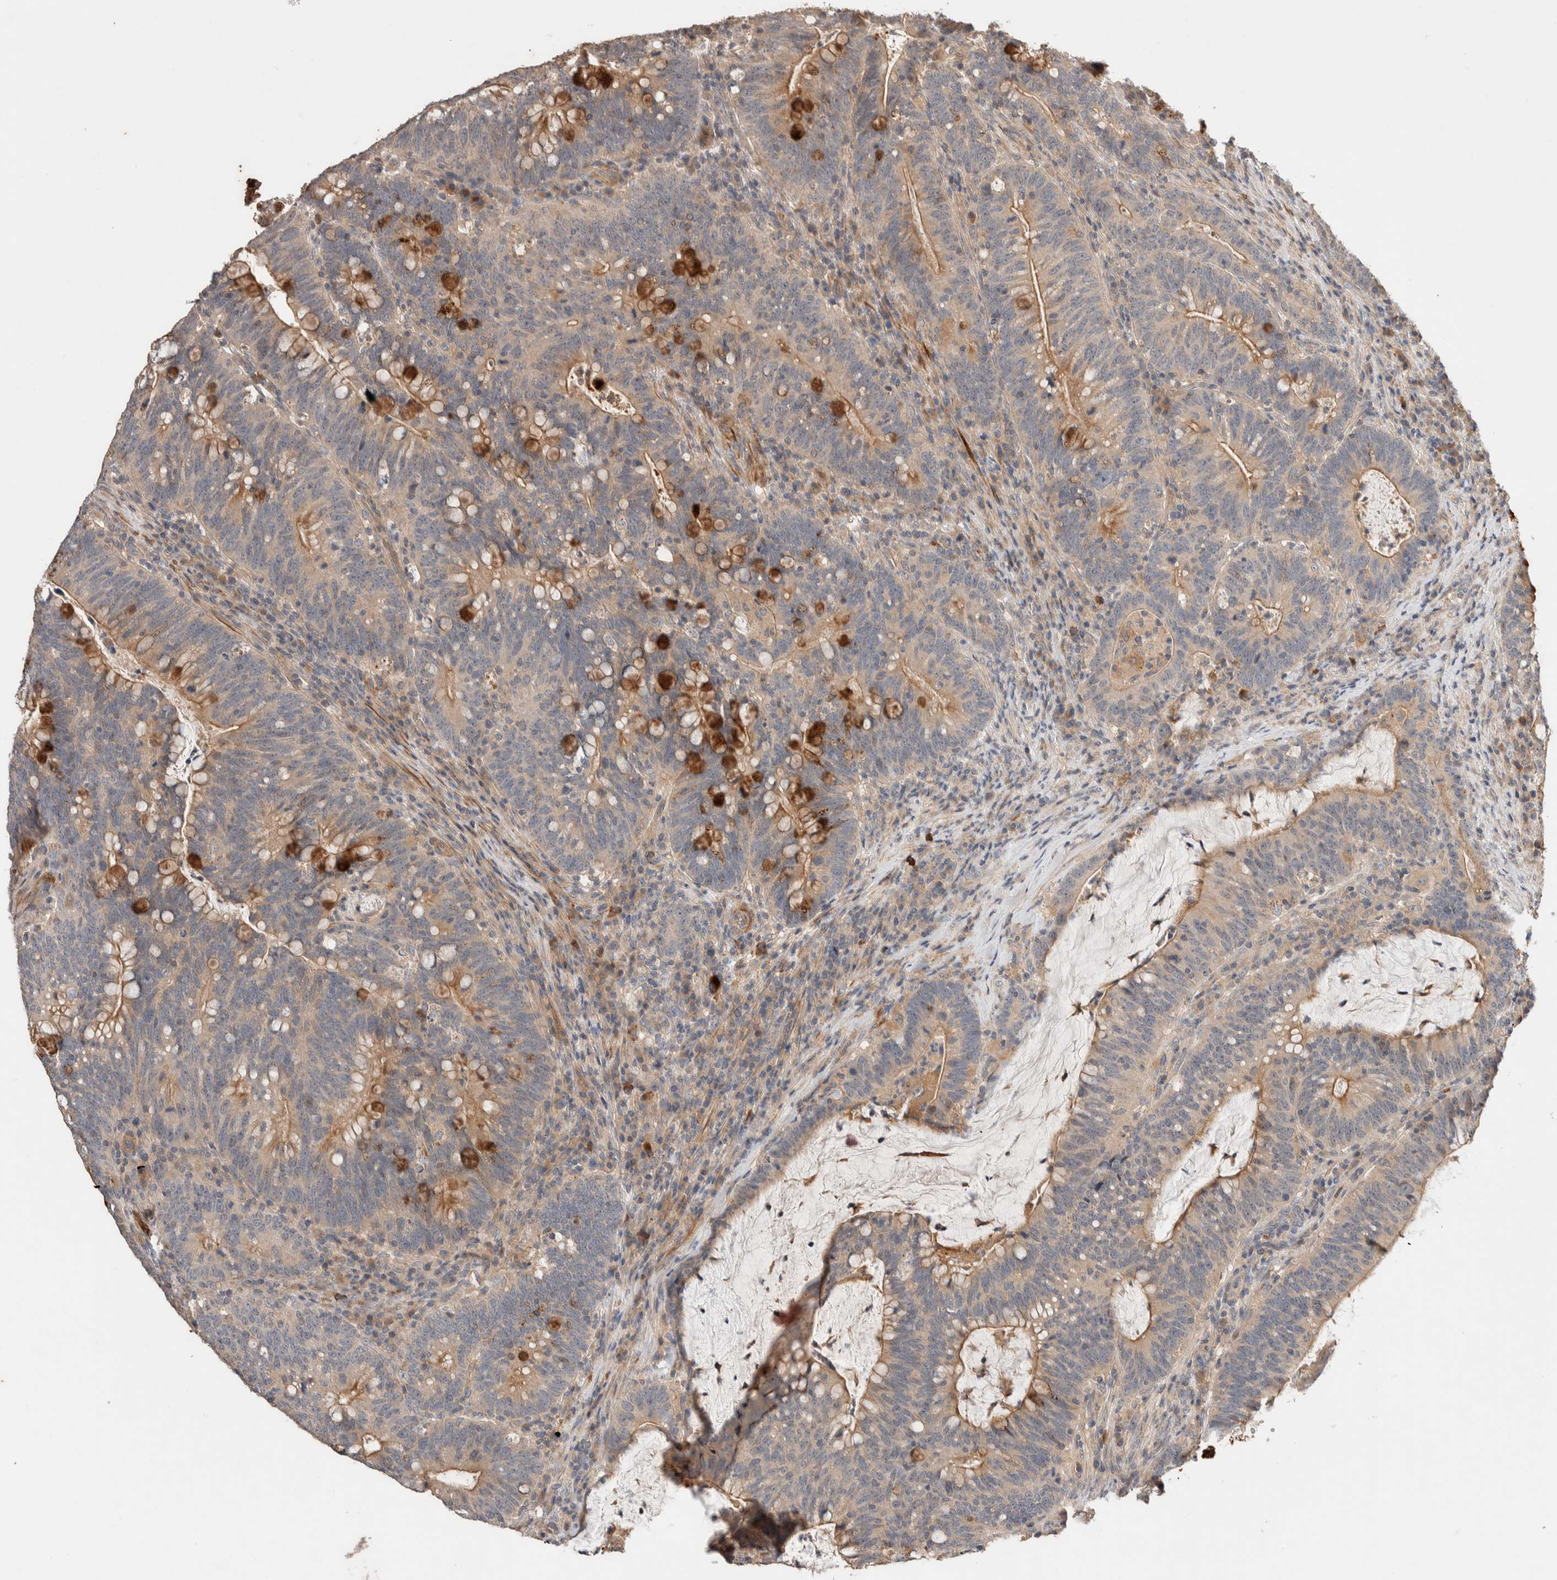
{"staining": {"intensity": "moderate", "quantity": "25%-75%", "location": "cytoplasmic/membranous"}, "tissue": "colorectal cancer", "cell_type": "Tumor cells", "image_type": "cancer", "snomed": [{"axis": "morphology", "description": "Adenocarcinoma, NOS"}, {"axis": "topography", "description": "Colon"}], "caption": "Immunohistochemistry (IHC) micrograph of neoplastic tissue: human colorectal cancer stained using immunohistochemistry exhibits medium levels of moderate protein expression localized specifically in the cytoplasmic/membranous of tumor cells, appearing as a cytoplasmic/membranous brown color.", "gene": "WDR91", "patient": {"sex": "female", "age": 66}}